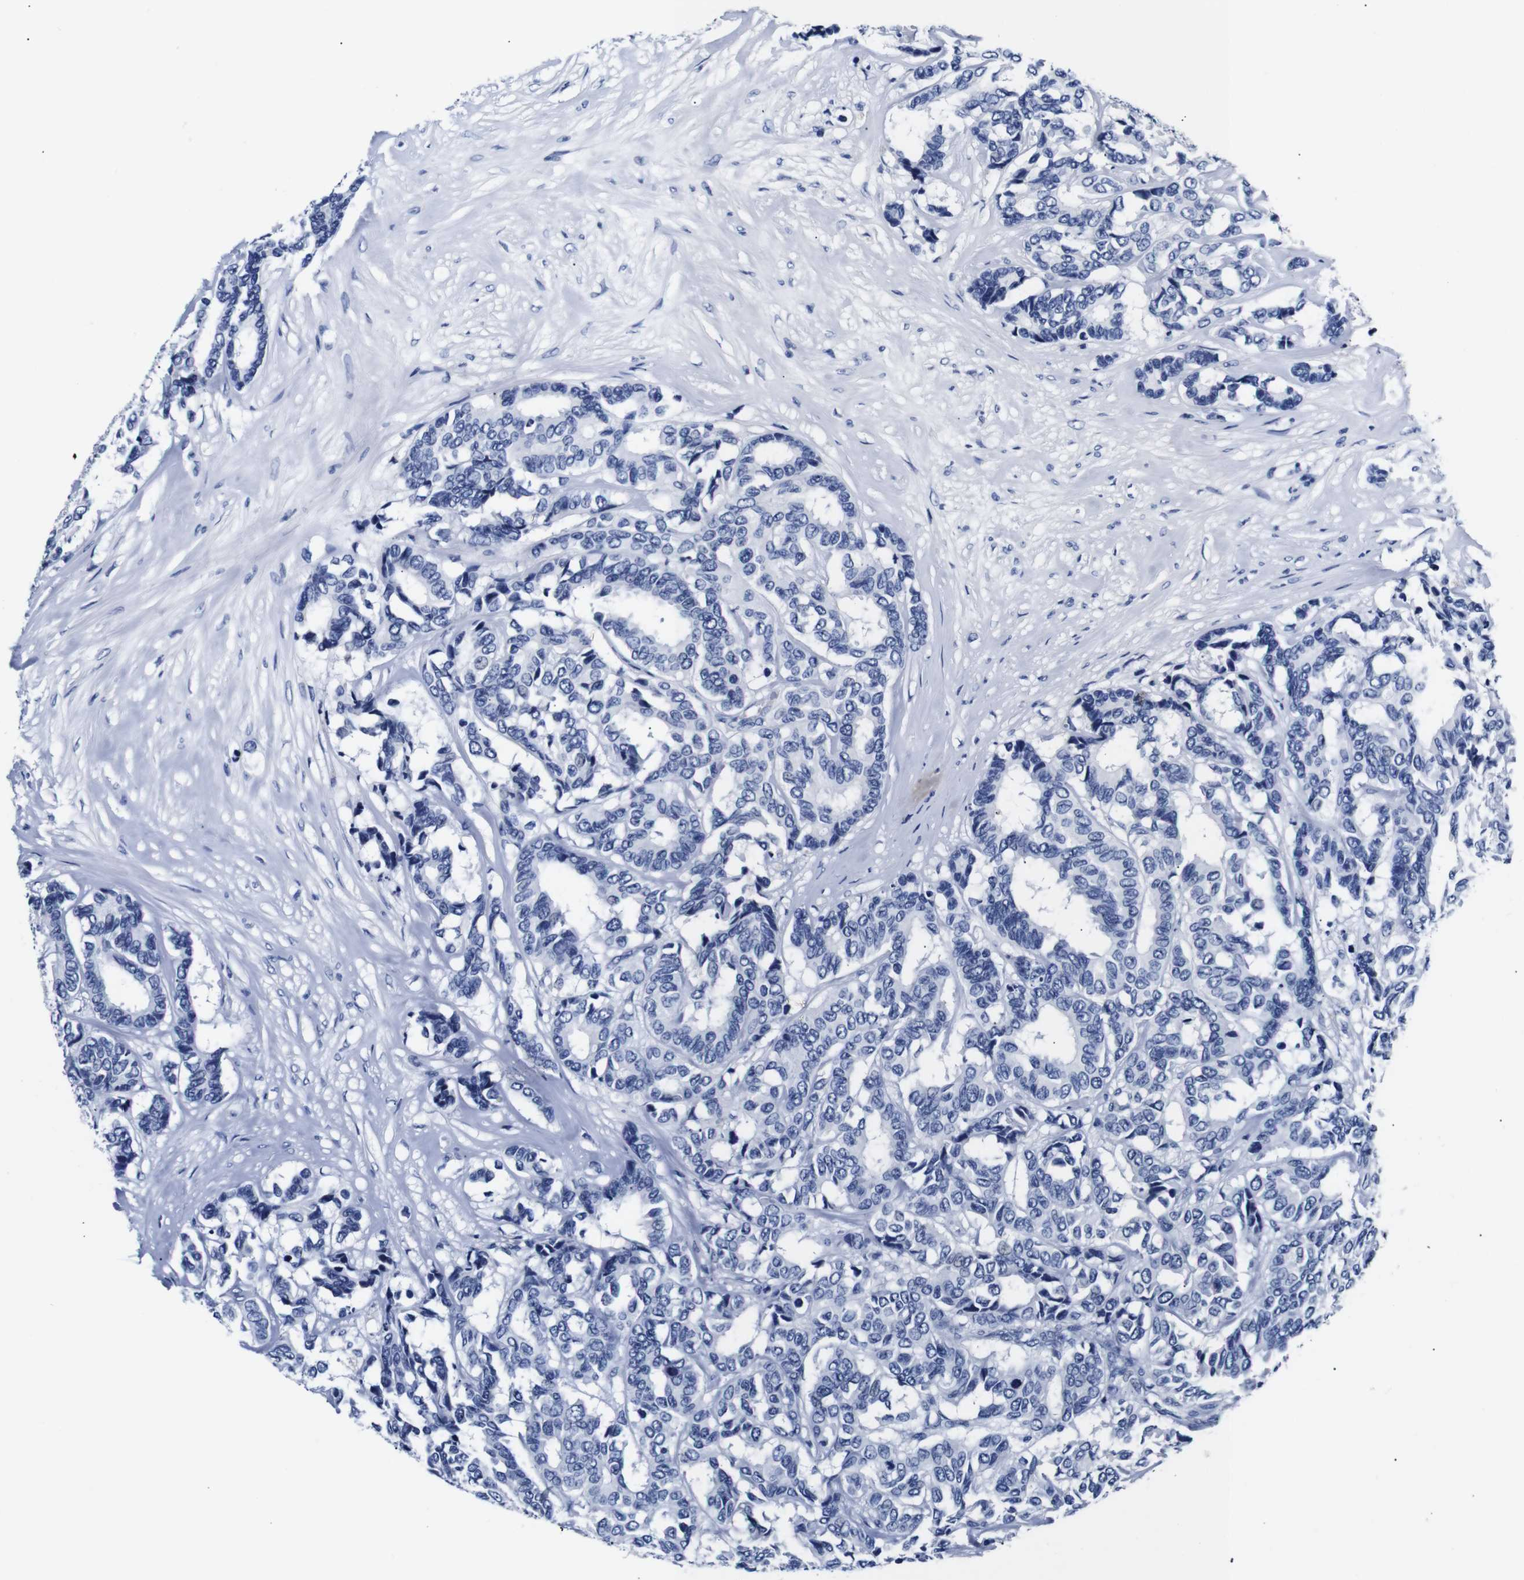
{"staining": {"intensity": "negative", "quantity": "none", "location": "none"}, "tissue": "breast cancer", "cell_type": "Tumor cells", "image_type": "cancer", "snomed": [{"axis": "morphology", "description": "Duct carcinoma"}, {"axis": "topography", "description": "Breast"}], "caption": "An IHC histopathology image of breast invasive ductal carcinoma is shown. There is no staining in tumor cells of breast invasive ductal carcinoma. The staining is performed using DAB brown chromogen with nuclei counter-stained in using hematoxylin.", "gene": "GAP43", "patient": {"sex": "female", "age": 87}}